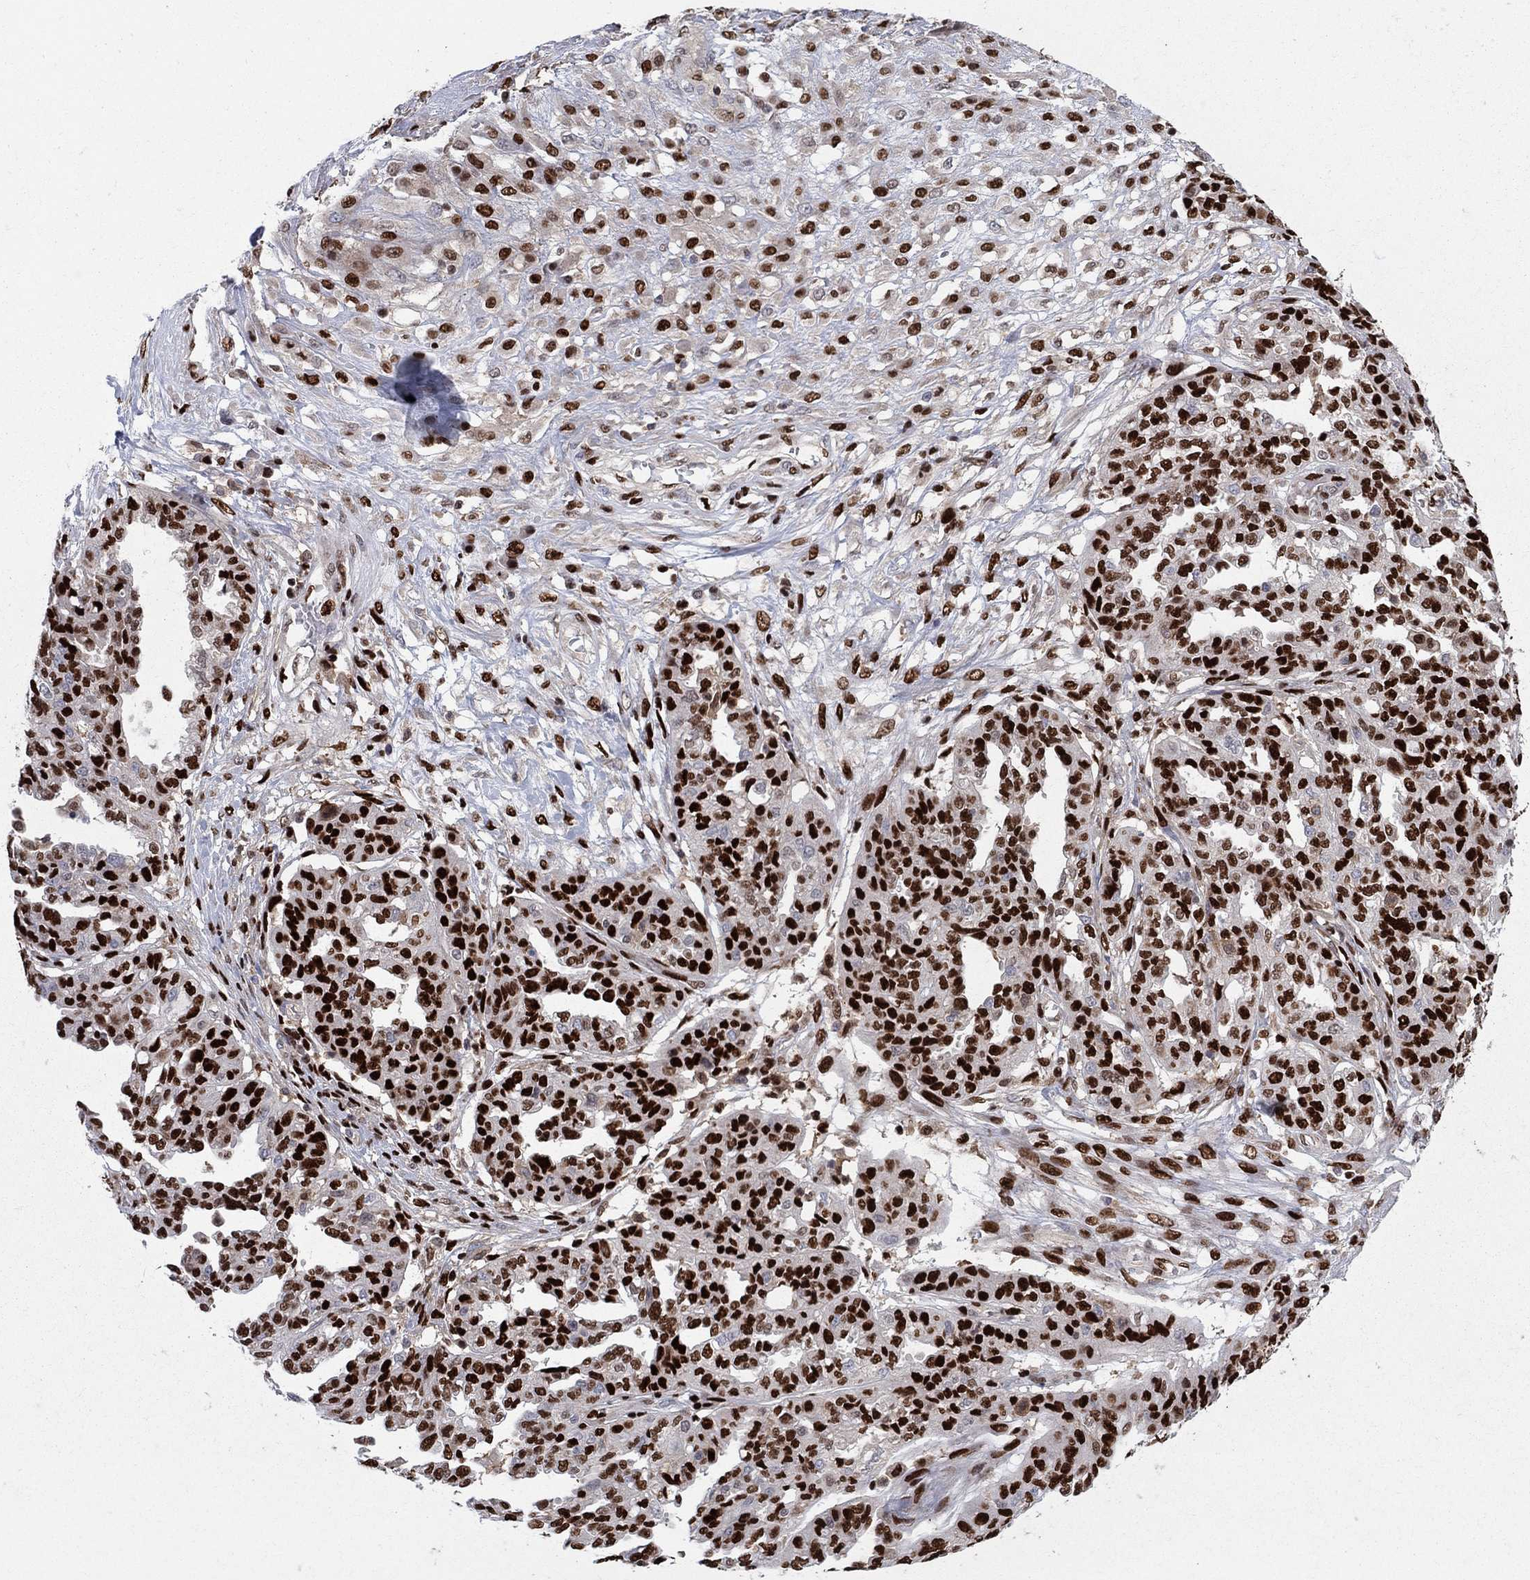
{"staining": {"intensity": "strong", "quantity": ">75%", "location": "nuclear"}, "tissue": "ovarian cancer", "cell_type": "Tumor cells", "image_type": "cancer", "snomed": [{"axis": "morphology", "description": "Cystadenocarcinoma, serous, NOS"}, {"axis": "topography", "description": "Ovary"}], "caption": "Tumor cells exhibit high levels of strong nuclear staining in about >75% of cells in human serous cystadenocarcinoma (ovarian). The staining was performed using DAB (3,3'-diaminobenzidine) to visualize the protein expression in brown, while the nuclei were stained in blue with hematoxylin (Magnification: 20x).", "gene": "ZNHIT3", "patient": {"sex": "female", "age": 67}}